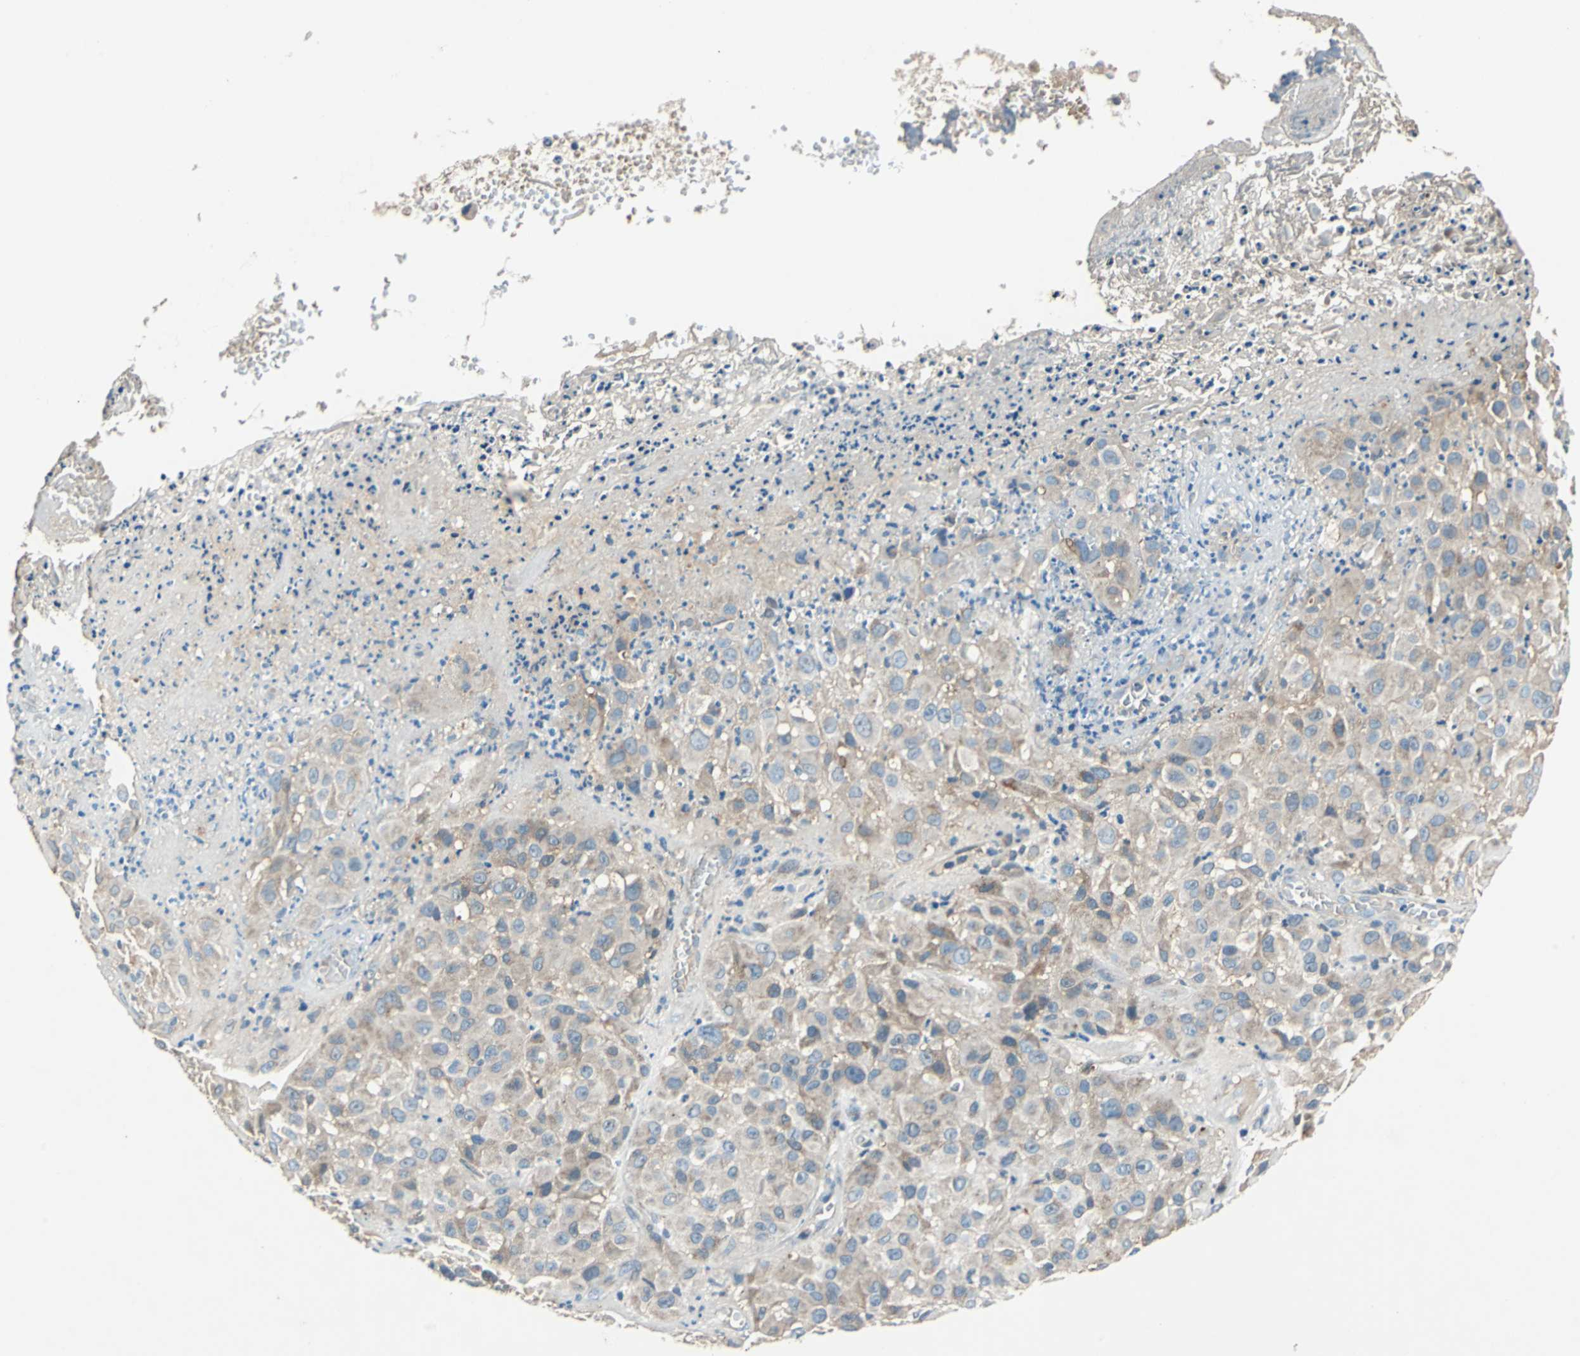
{"staining": {"intensity": "weak", "quantity": ">75%", "location": "cytoplasmic/membranous"}, "tissue": "melanoma", "cell_type": "Tumor cells", "image_type": "cancer", "snomed": [{"axis": "morphology", "description": "Malignant melanoma, NOS"}, {"axis": "topography", "description": "Skin"}], "caption": "Tumor cells show weak cytoplasmic/membranous positivity in approximately >75% of cells in melanoma.", "gene": "SLC19A2", "patient": {"sex": "female", "age": 21}}